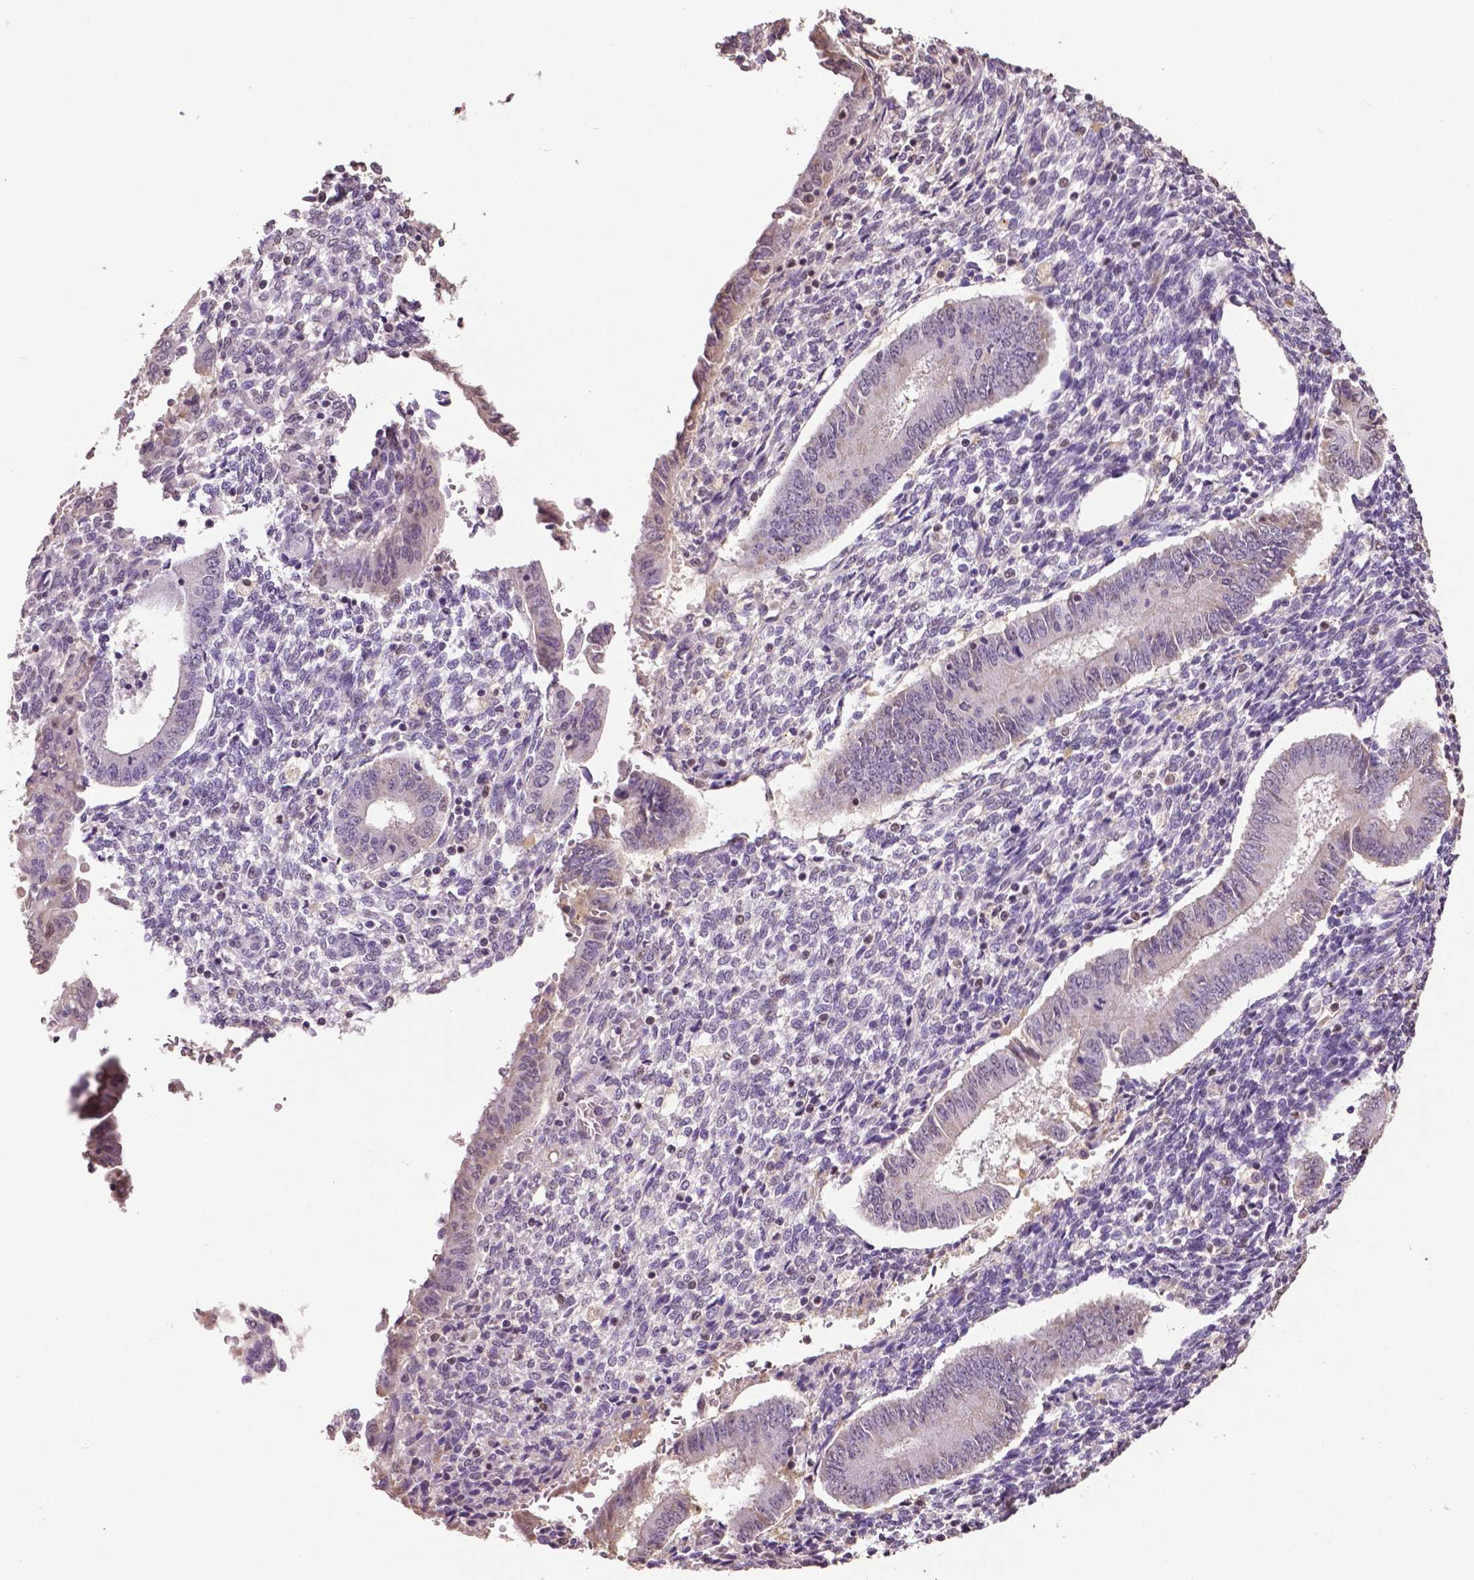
{"staining": {"intensity": "negative", "quantity": "none", "location": "none"}, "tissue": "endometrium", "cell_type": "Cells in endometrial stroma", "image_type": "normal", "snomed": [{"axis": "morphology", "description": "Normal tissue, NOS"}, {"axis": "topography", "description": "Endometrium"}], "caption": "Immunohistochemistry (IHC) photomicrograph of unremarkable endometrium: endometrium stained with DAB exhibits no significant protein staining in cells in endometrial stroma.", "gene": "RUNX3", "patient": {"sex": "female", "age": 40}}